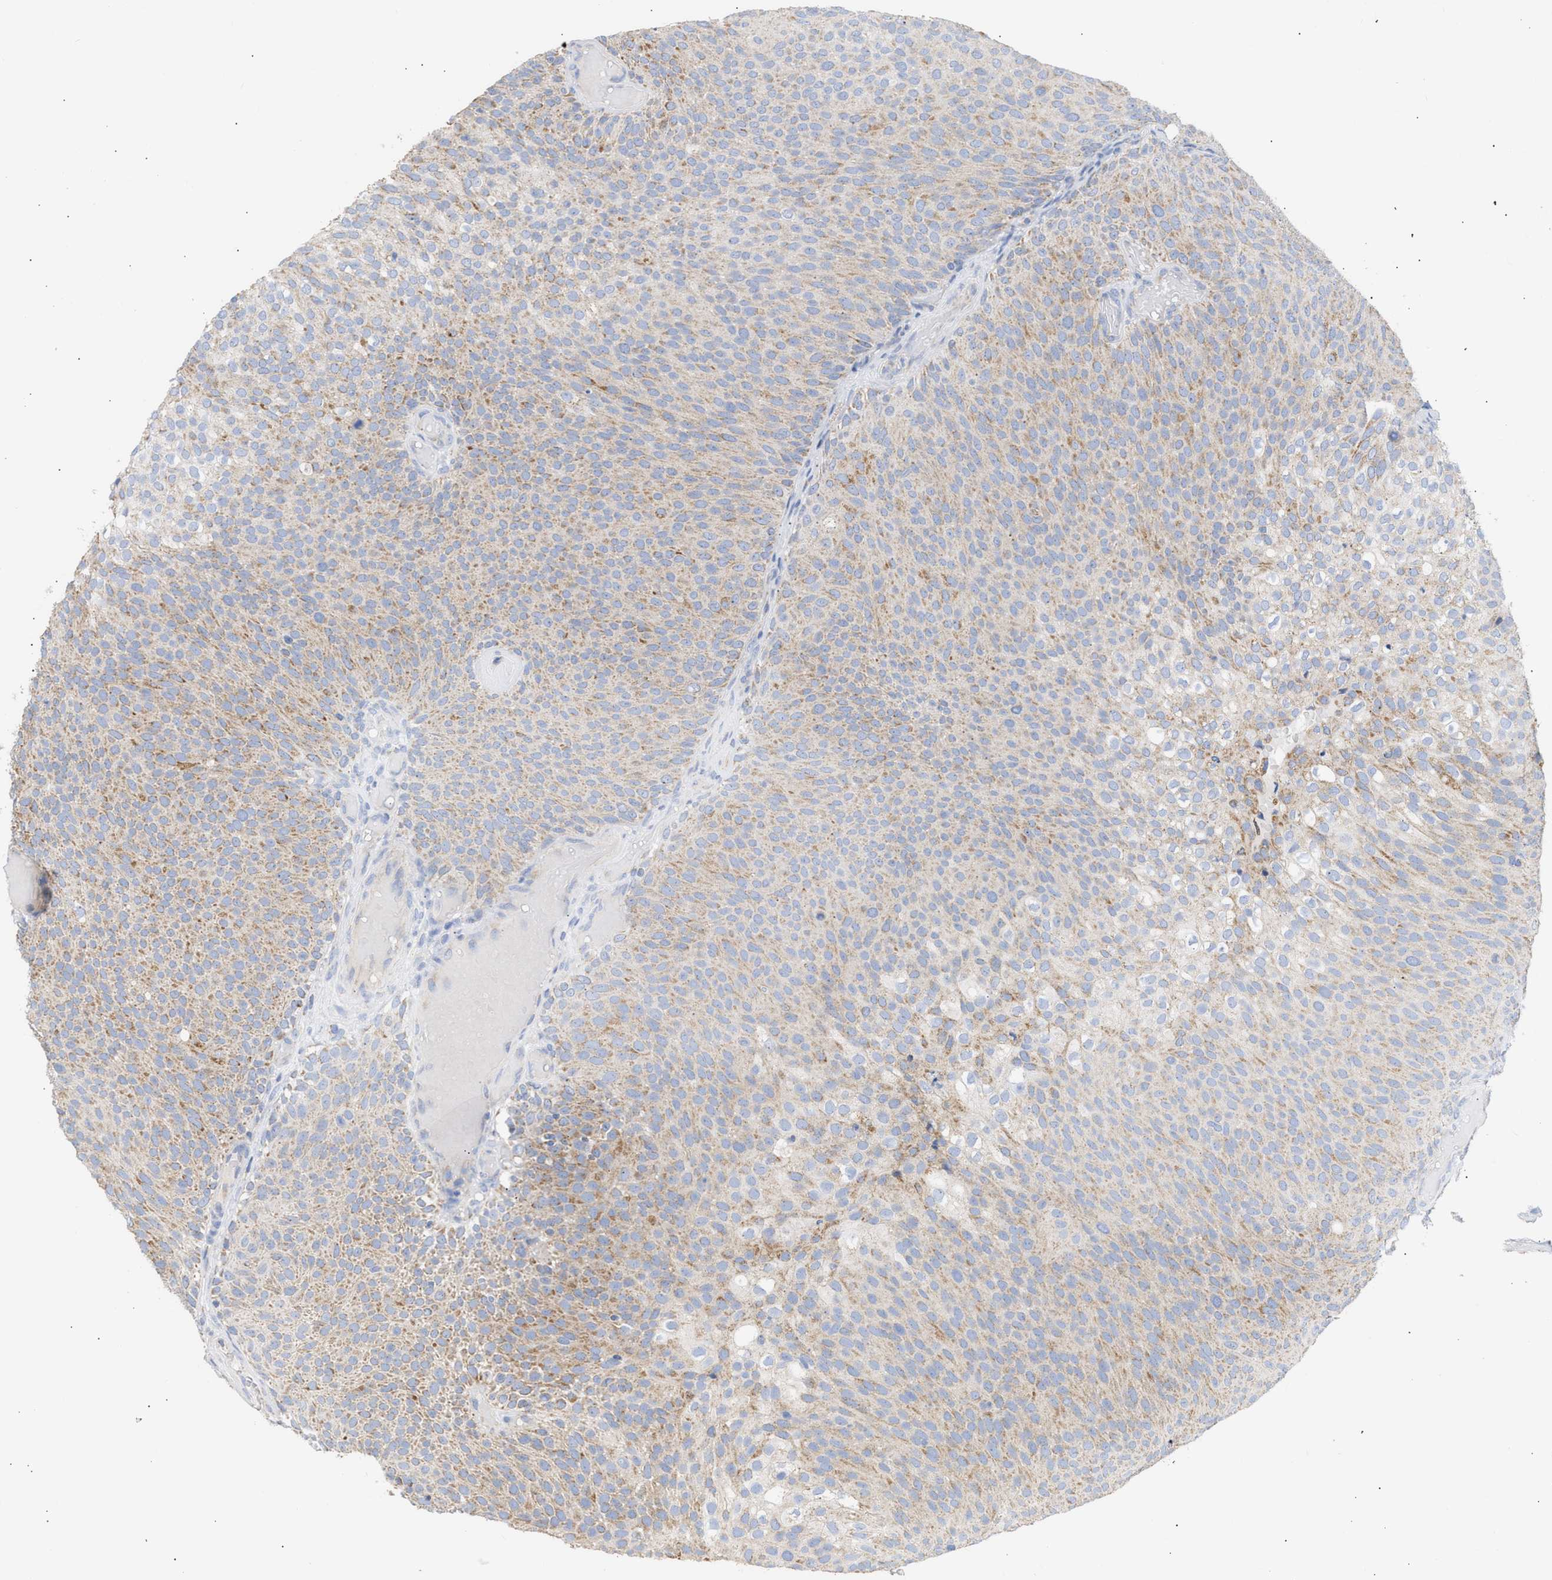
{"staining": {"intensity": "weak", "quantity": ">75%", "location": "cytoplasmic/membranous"}, "tissue": "urothelial cancer", "cell_type": "Tumor cells", "image_type": "cancer", "snomed": [{"axis": "morphology", "description": "Urothelial carcinoma, Low grade"}, {"axis": "topography", "description": "Urinary bladder"}], "caption": "Immunohistochemistry (IHC) photomicrograph of low-grade urothelial carcinoma stained for a protein (brown), which exhibits low levels of weak cytoplasmic/membranous positivity in about >75% of tumor cells.", "gene": "ACOT13", "patient": {"sex": "male", "age": 78}}